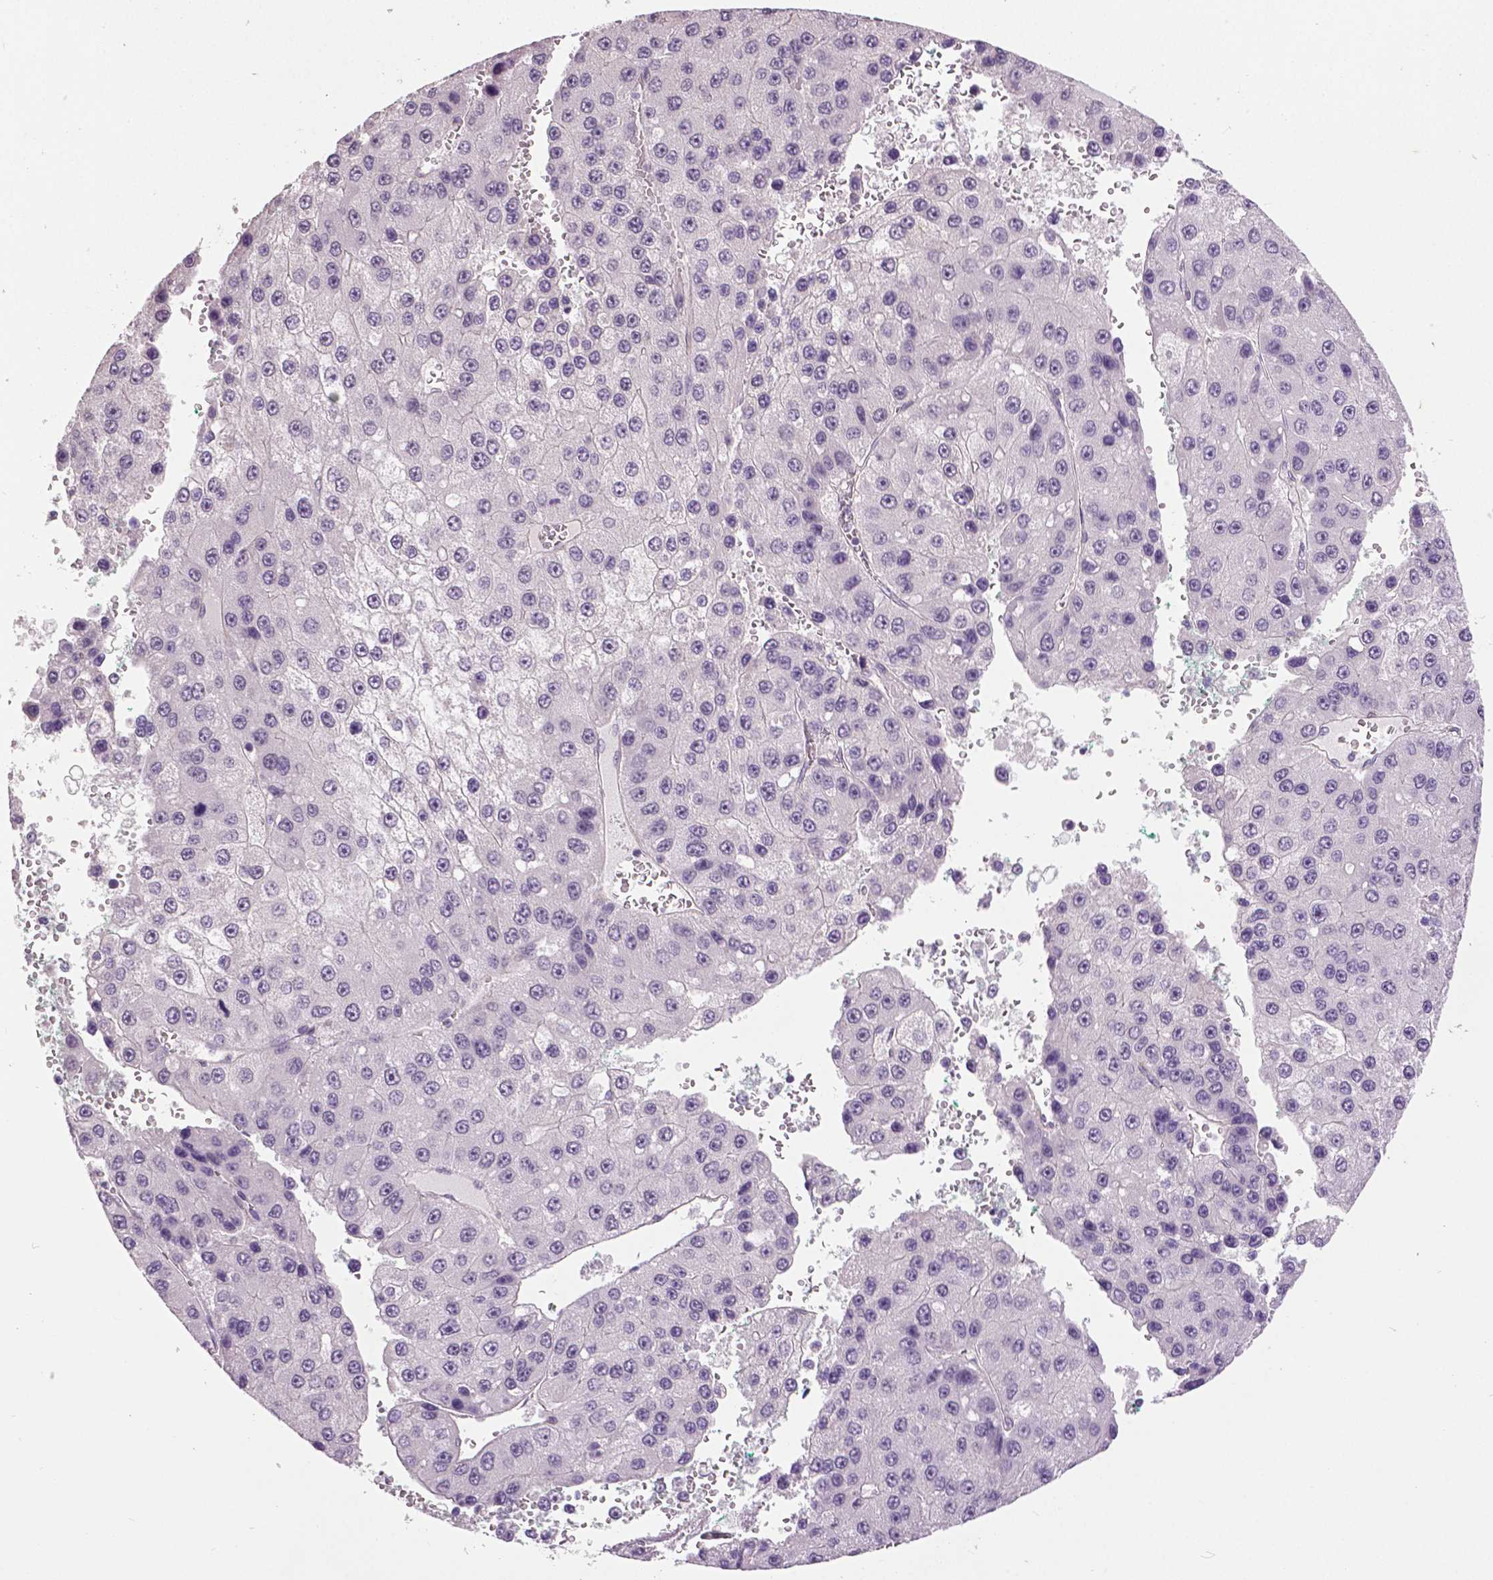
{"staining": {"intensity": "negative", "quantity": "none", "location": "none"}, "tissue": "liver cancer", "cell_type": "Tumor cells", "image_type": "cancer", "snomed": [{"axis": "morphology", "description": "Carcinoma, Hepatocellular, NOS"}, {"axis": "topography", "description": "Liver"}], "caption": "The IHC image has no significant expression in tumor cells of hepatocellular carcinoma (liver) tissue. (Stains: DAB immunohistochemistry with hematoxylin counter stain, Microscopy: brightfield microscopy at high magnification).", "gene": "FOXA1", "patient": {"sex": "female", "age": 73}}